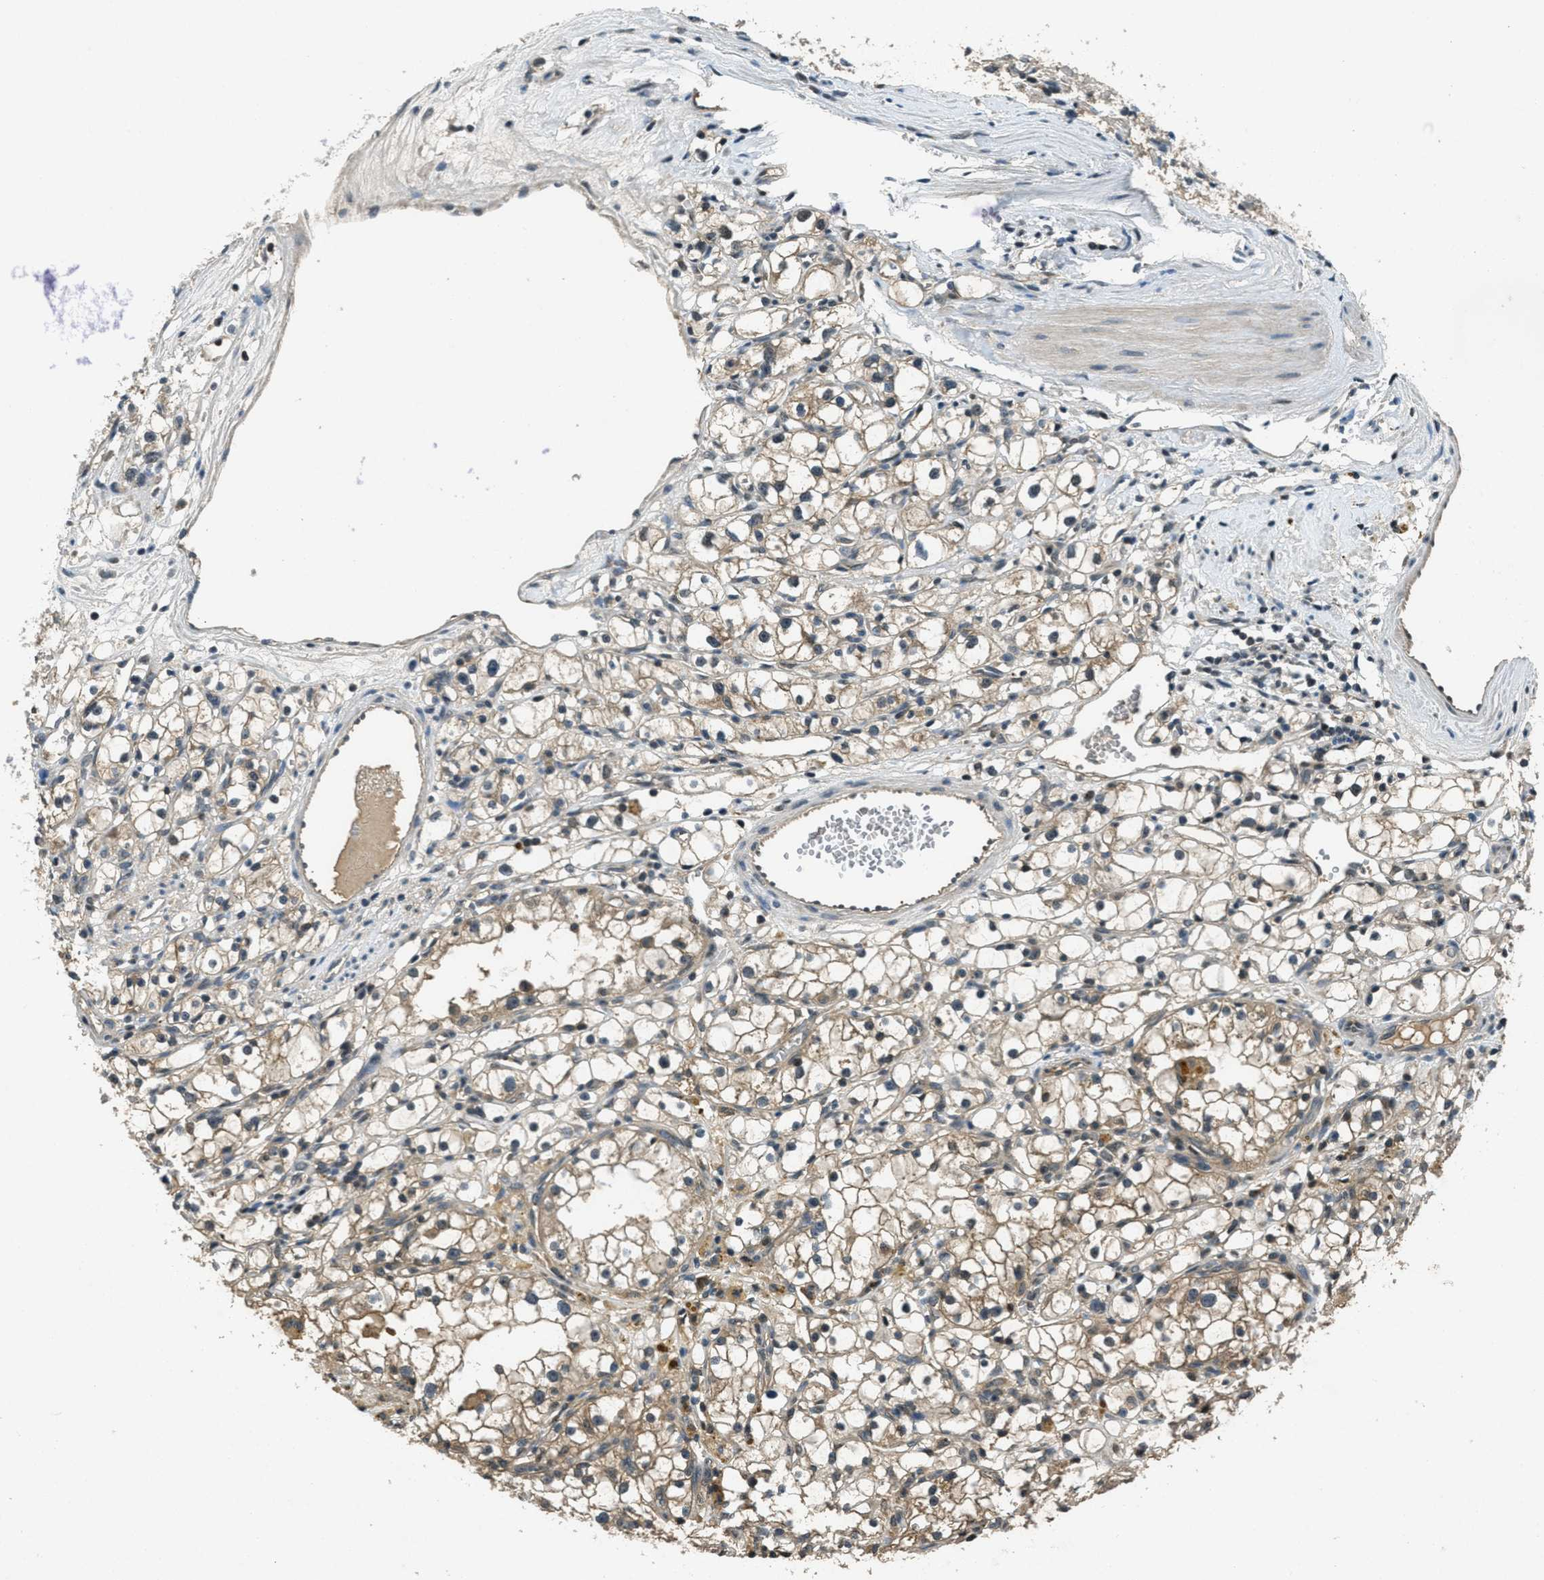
{"staining": {"intensity": "weak", "quantity": ">75%", "location": "cytoplasmic/membranous"}, "tissue": "renal cancer", "cell_type": "Tumor cells", "image_type": "cancer", "snomed": [{"axis": "morphology", "description": "Adenocarcinoma, NOS"}, {"axis": "topography", "description": "Kidney"}], "caption": "IHC of adenocarcinoma (renal) demonstrates low levels of weak cytoplasmic/membranous expression in approximately >75% of tumor cells.", "gene": "DUSP6", "patient": {"sex": "male", "age": 56}}